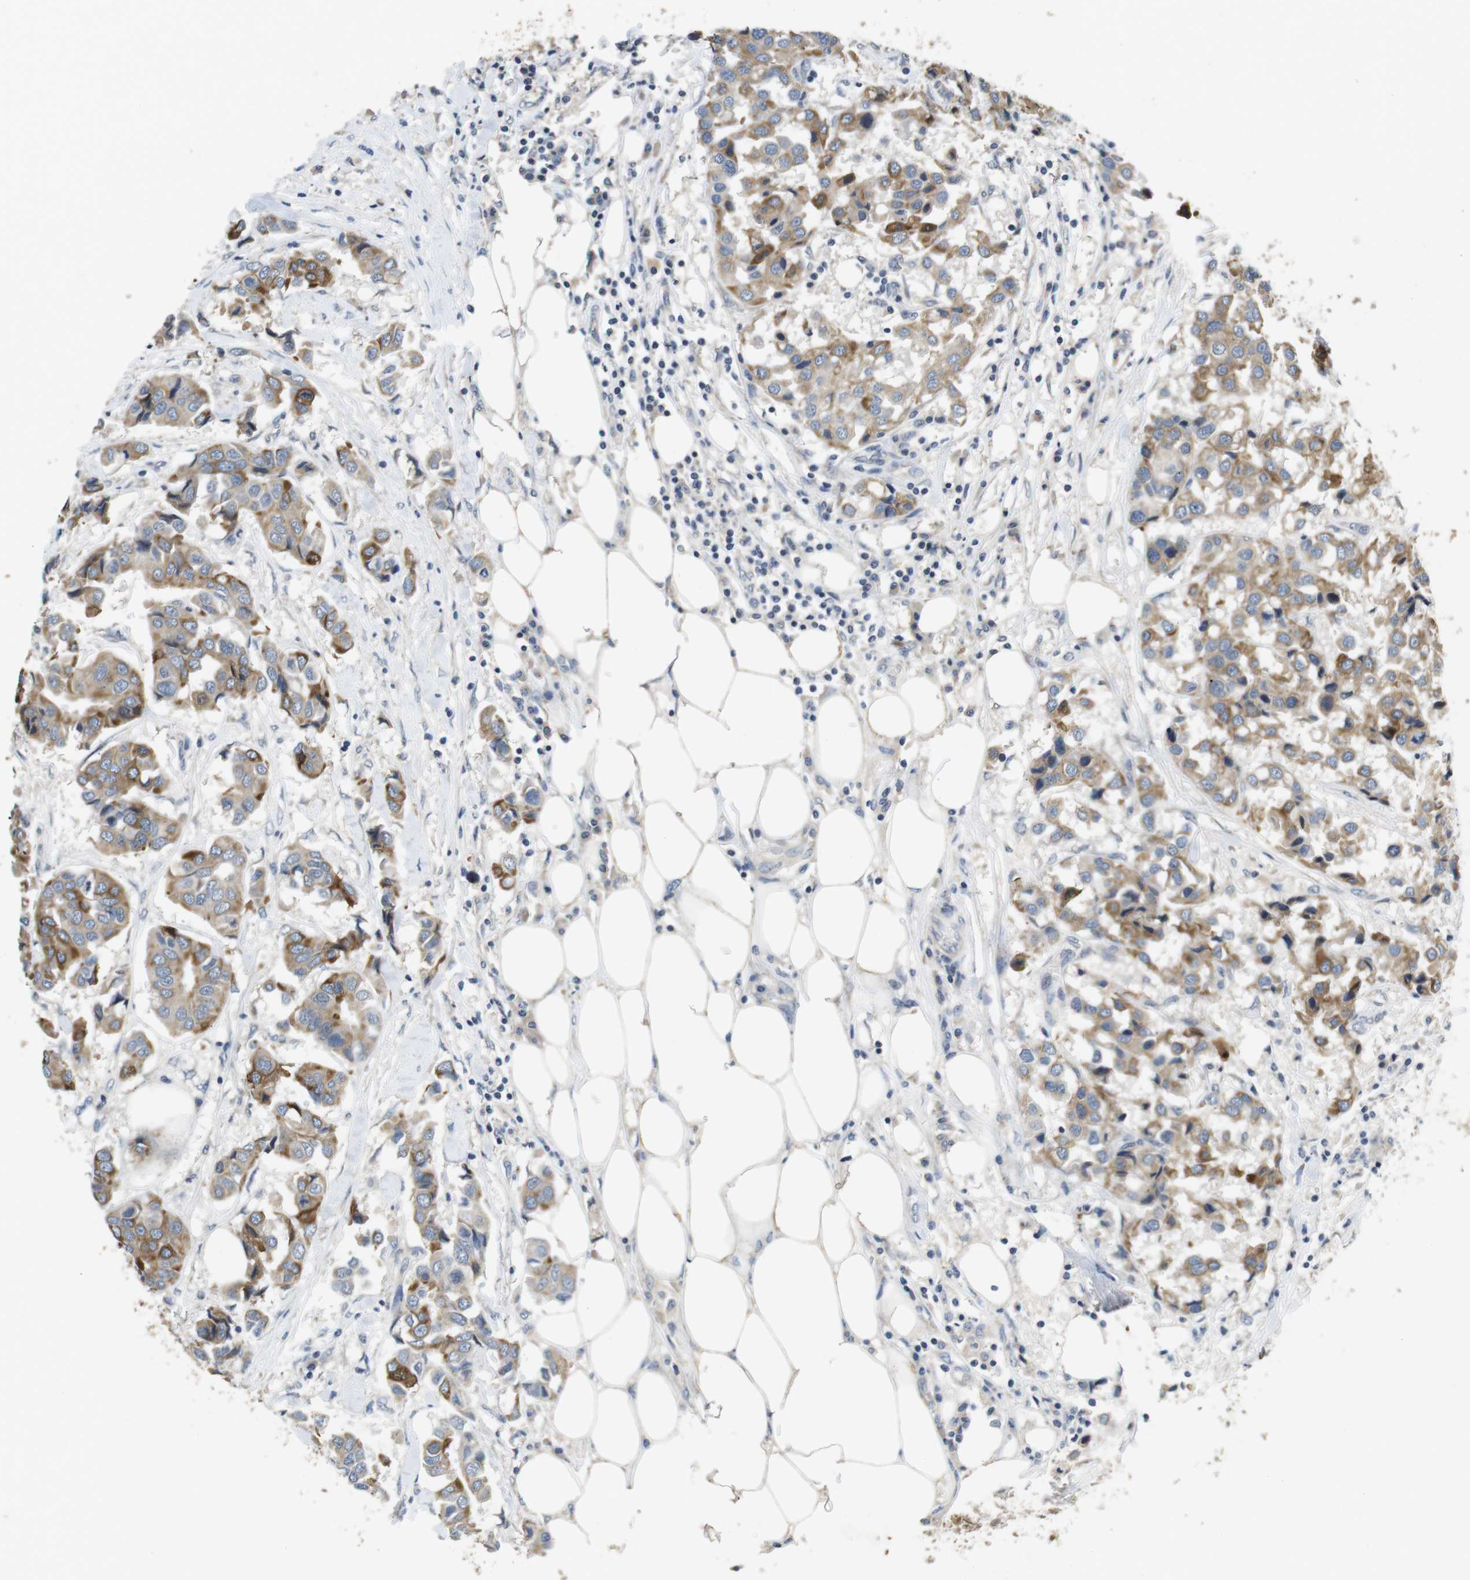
{"staining": {"intensity": "moderate", "quantity": ">75%", "location": "cytoplasmic/membranous"}, "tissue": "breast cancer", "cell_type": "Tumor cells", "image_type": "cancer", "snomed": [{"axis": "morphology", "description": "Duct carcinoma"}, {"axis": "topography", "description": "Breast"}], "caption": "Human breast intraductal carcinoma stained for a protein (brown) shows moderate cytoplasmic/membranous positive expression in about >75% of tumor cells.", "gene": "ADGRL3", "patient": {"sex": "female", "age": 80}}